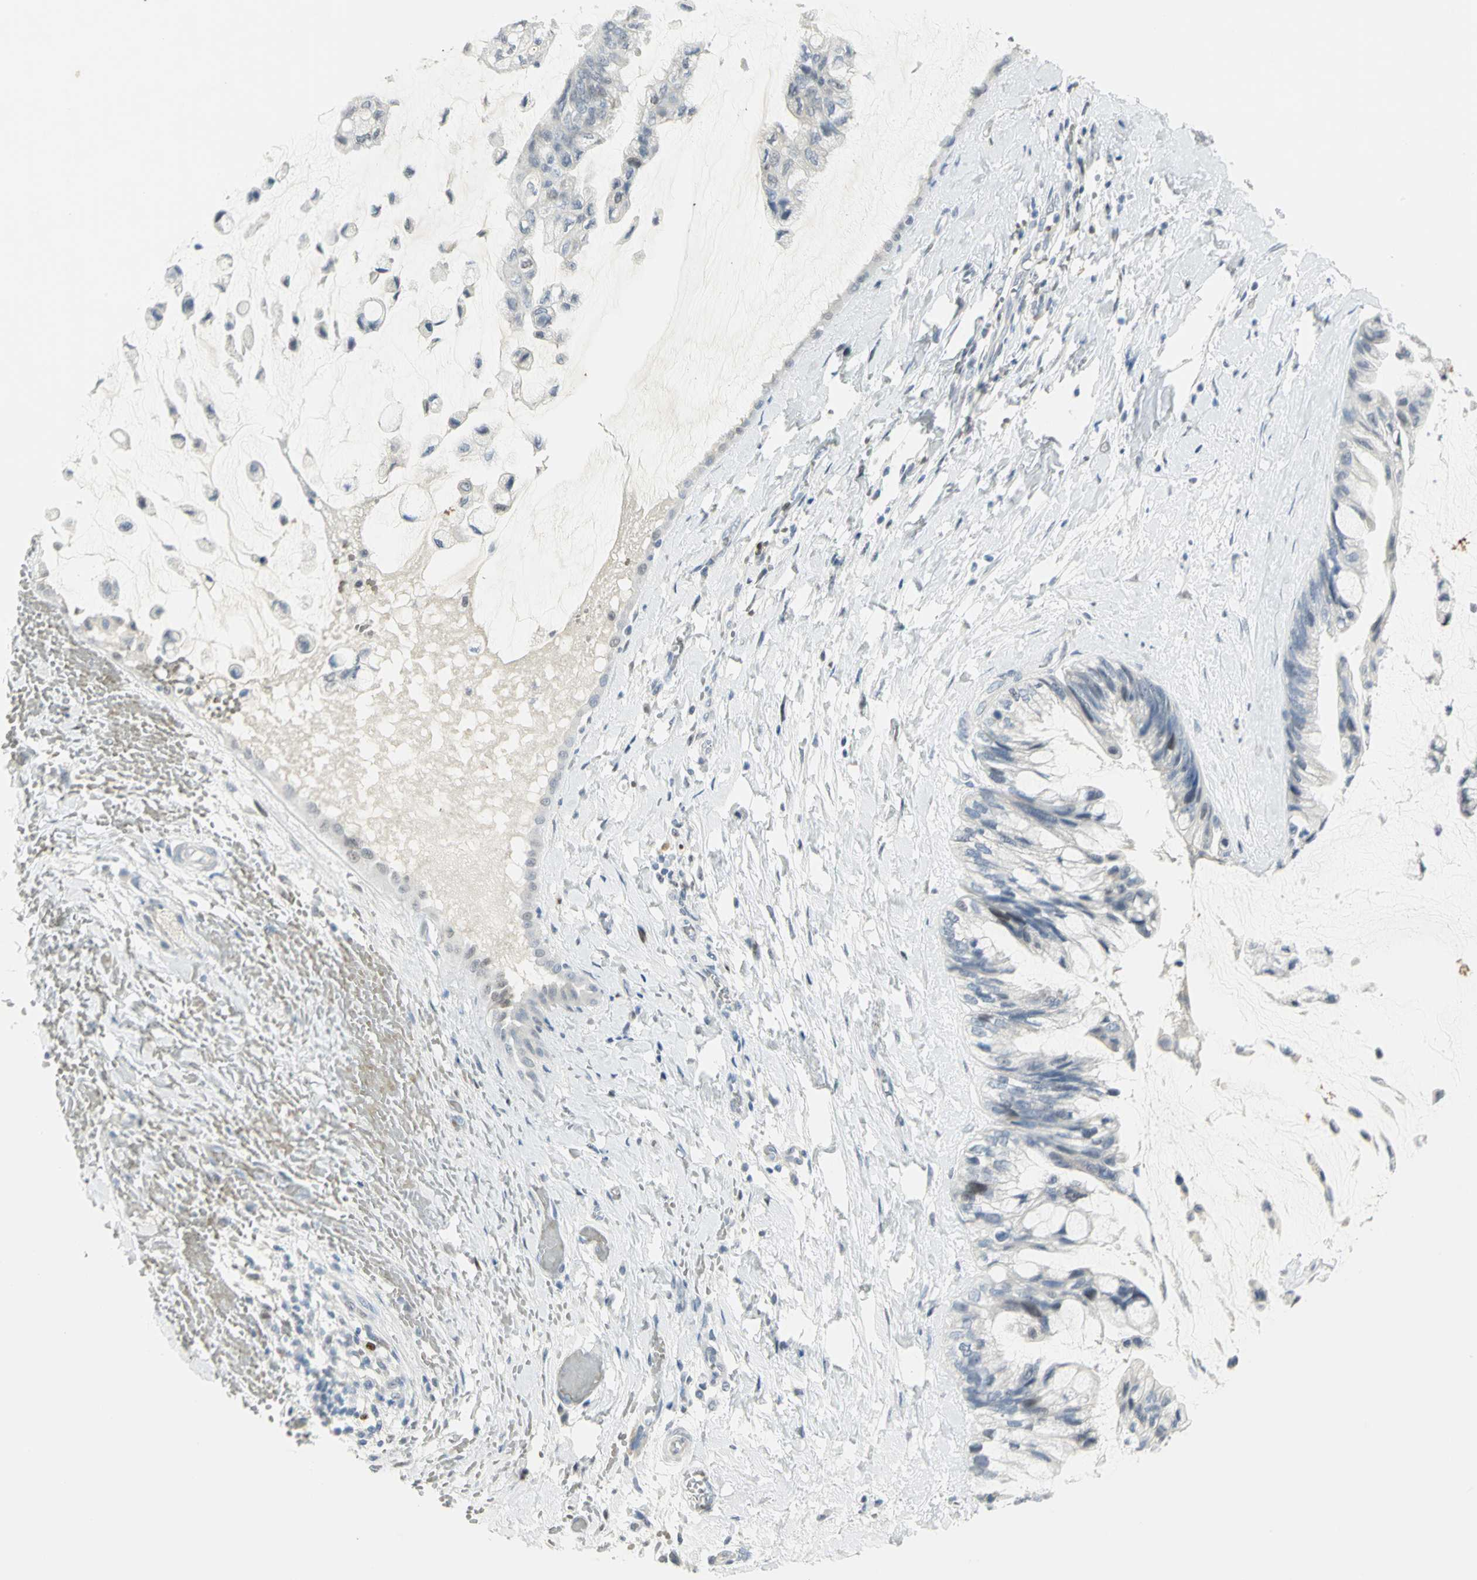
{"staining": {"intensity": "moderate", "quantity": "<25%", "location": "nuclear"}, "tissue": "ovarian cancer", "cell_type": "Tumor cells", "image_type": "cancer", "snomed": [{"axis": "morphology", "description": "Cystadenocarcinoma, mucinous, NOS"}, {"axis": "topography", "description": "Ovary"}], "caption": "IHC histopathology image of mucinous cystadenocarcinoma (ovarian) stained for a protein (brown), which demonstrates low levels of moderate nuclear staining in about <25% of tumor cells.", "gene": "BCL6", "patient": {"sex": "female", "age": 39}}